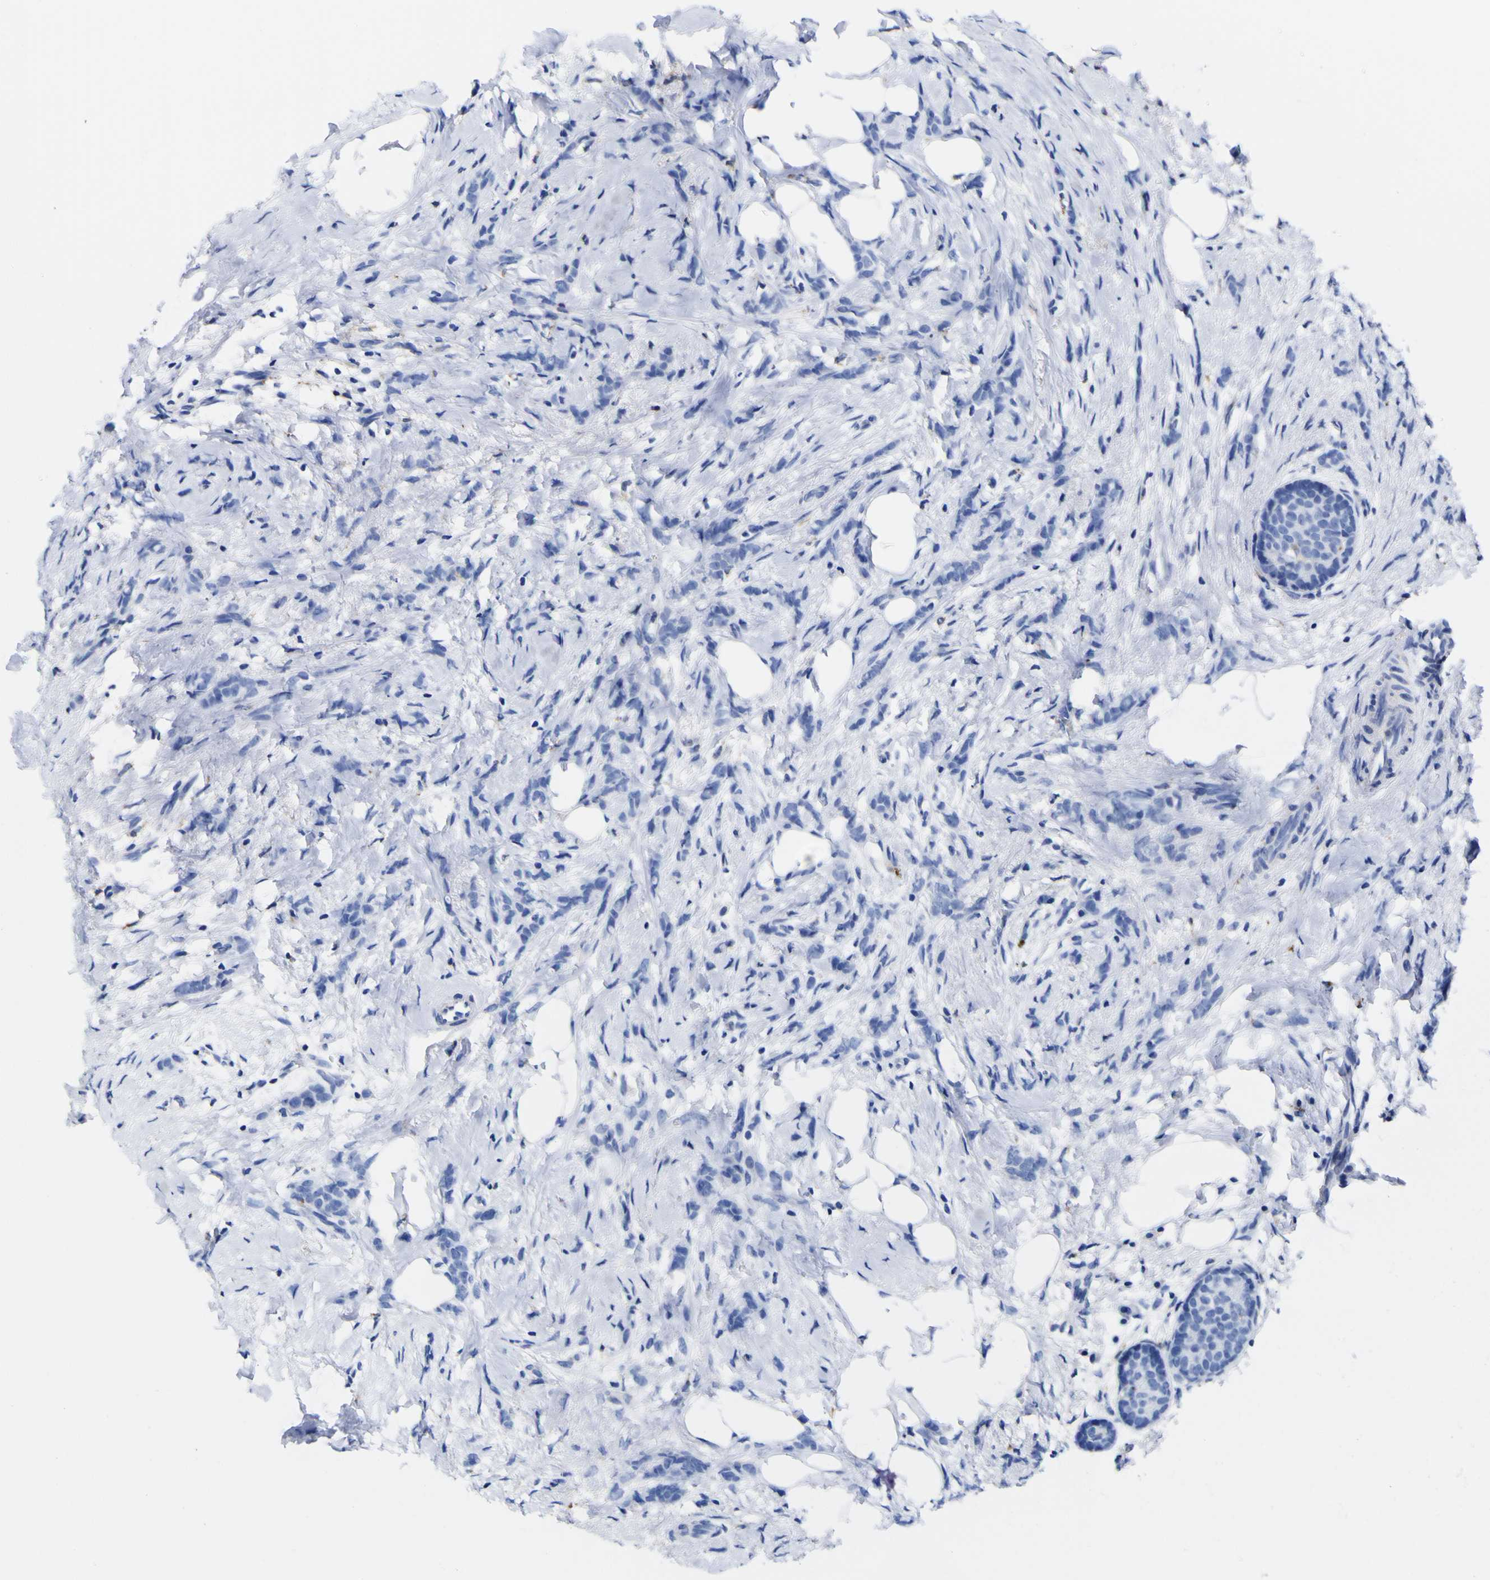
{"staining": {"intensity": "negative", "quantity": "none", "location": "none"}, "tissue": "breast cancer", "cell_type": "Tumor cells", "image_type": "cancer", "snomed": [{"axis": "morphology", "description": "Lobular carcinoma, in situ"}, {"axis": "morphology", "description": "Lobular carcinoma"}, {"axis": "topography", "description": "Breast"}], "caption": "A photomicrograph of human breast cancer is negative for staining in tumor cells.", "gene": "HLA-DQA1", "patient": {"sex": "female", "age": 41}}